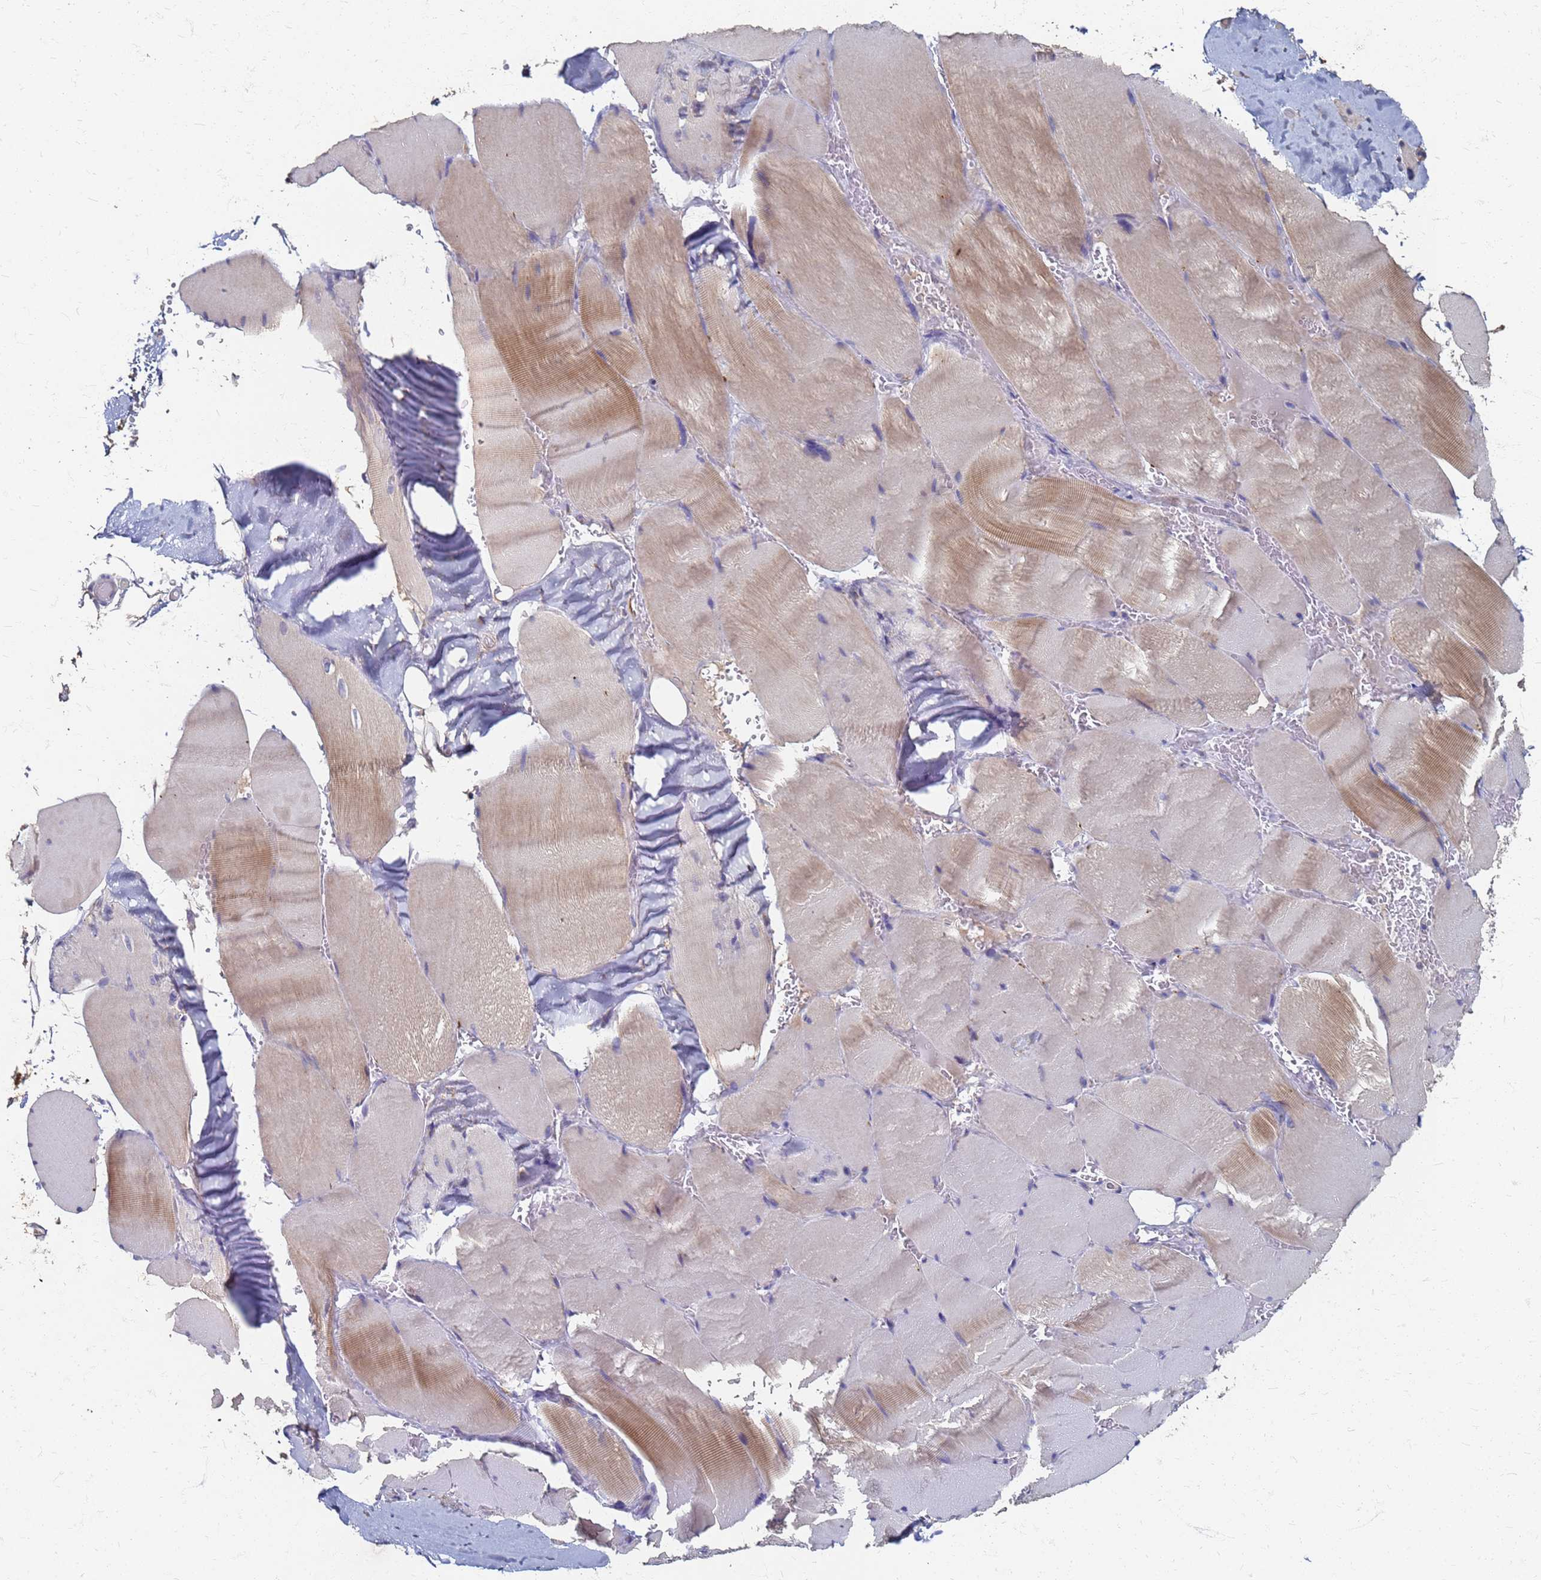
{"staining": {"intensity": "moderate", "quantity": "25%-75%", "location": "cytoplasmic/membranous"}, "tissue": "skeletal muscle", "cell_type": "Myocytes", "image_type": "normal", "snomed": [{"axis": "morphology", "description": "Normal tissue, NOS"}, {"axis": "topography", "description": "Skeletal muscle"}, {"axis": "topography", "description": "Head-Neck"}], "caption": "The photomicrograph shows staining of unremarkable skeletal muscle, revealing moderate cytoplasmic/membranous protein staining (brown color) within myocytes. (DAB (3,3'-diaminobenzidine) = brown stain, brightfield microscopy at high magnification).", "gene": "KRCC1", "patient": {"sex": "male", "age": 66}}